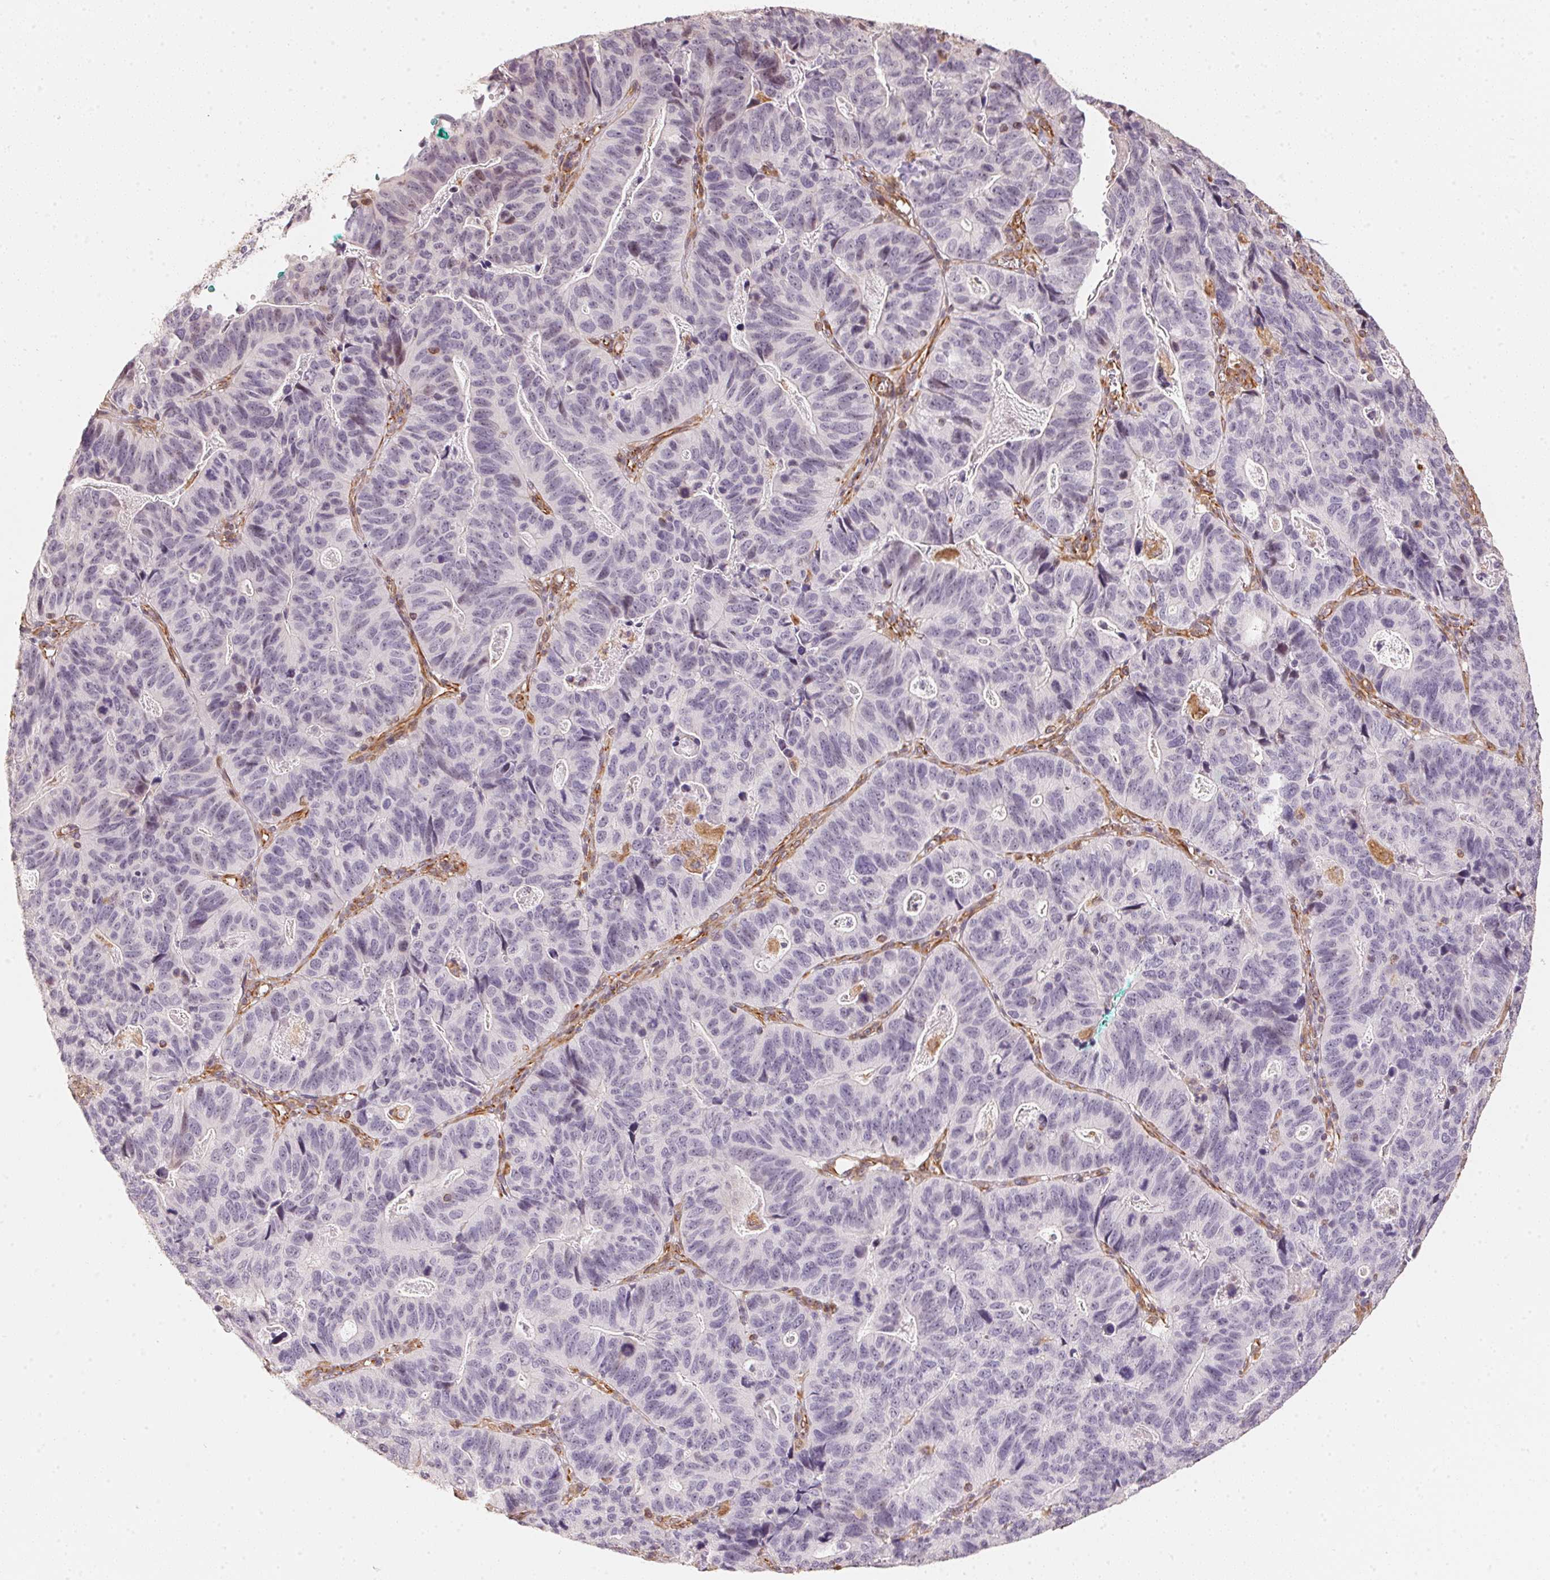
{"staining": {"intensity": "negative", "quantity": "none", "location": "none"}, "tissue": "stomach cancer", "cell_type": "Tumor cells", "image_type": "cancer", "snomed": [{"axis": "morphology", "description": "Adenocarcinoma, NOS"}, {"axis": "topography", "description": "Stomach, upper"}], "caption": "Tumor cells are negative for brown protein staining in adenocarcinoma (stomach).", "gene": "FOXR2", "patient": {"sex": "female", "age": 67}}